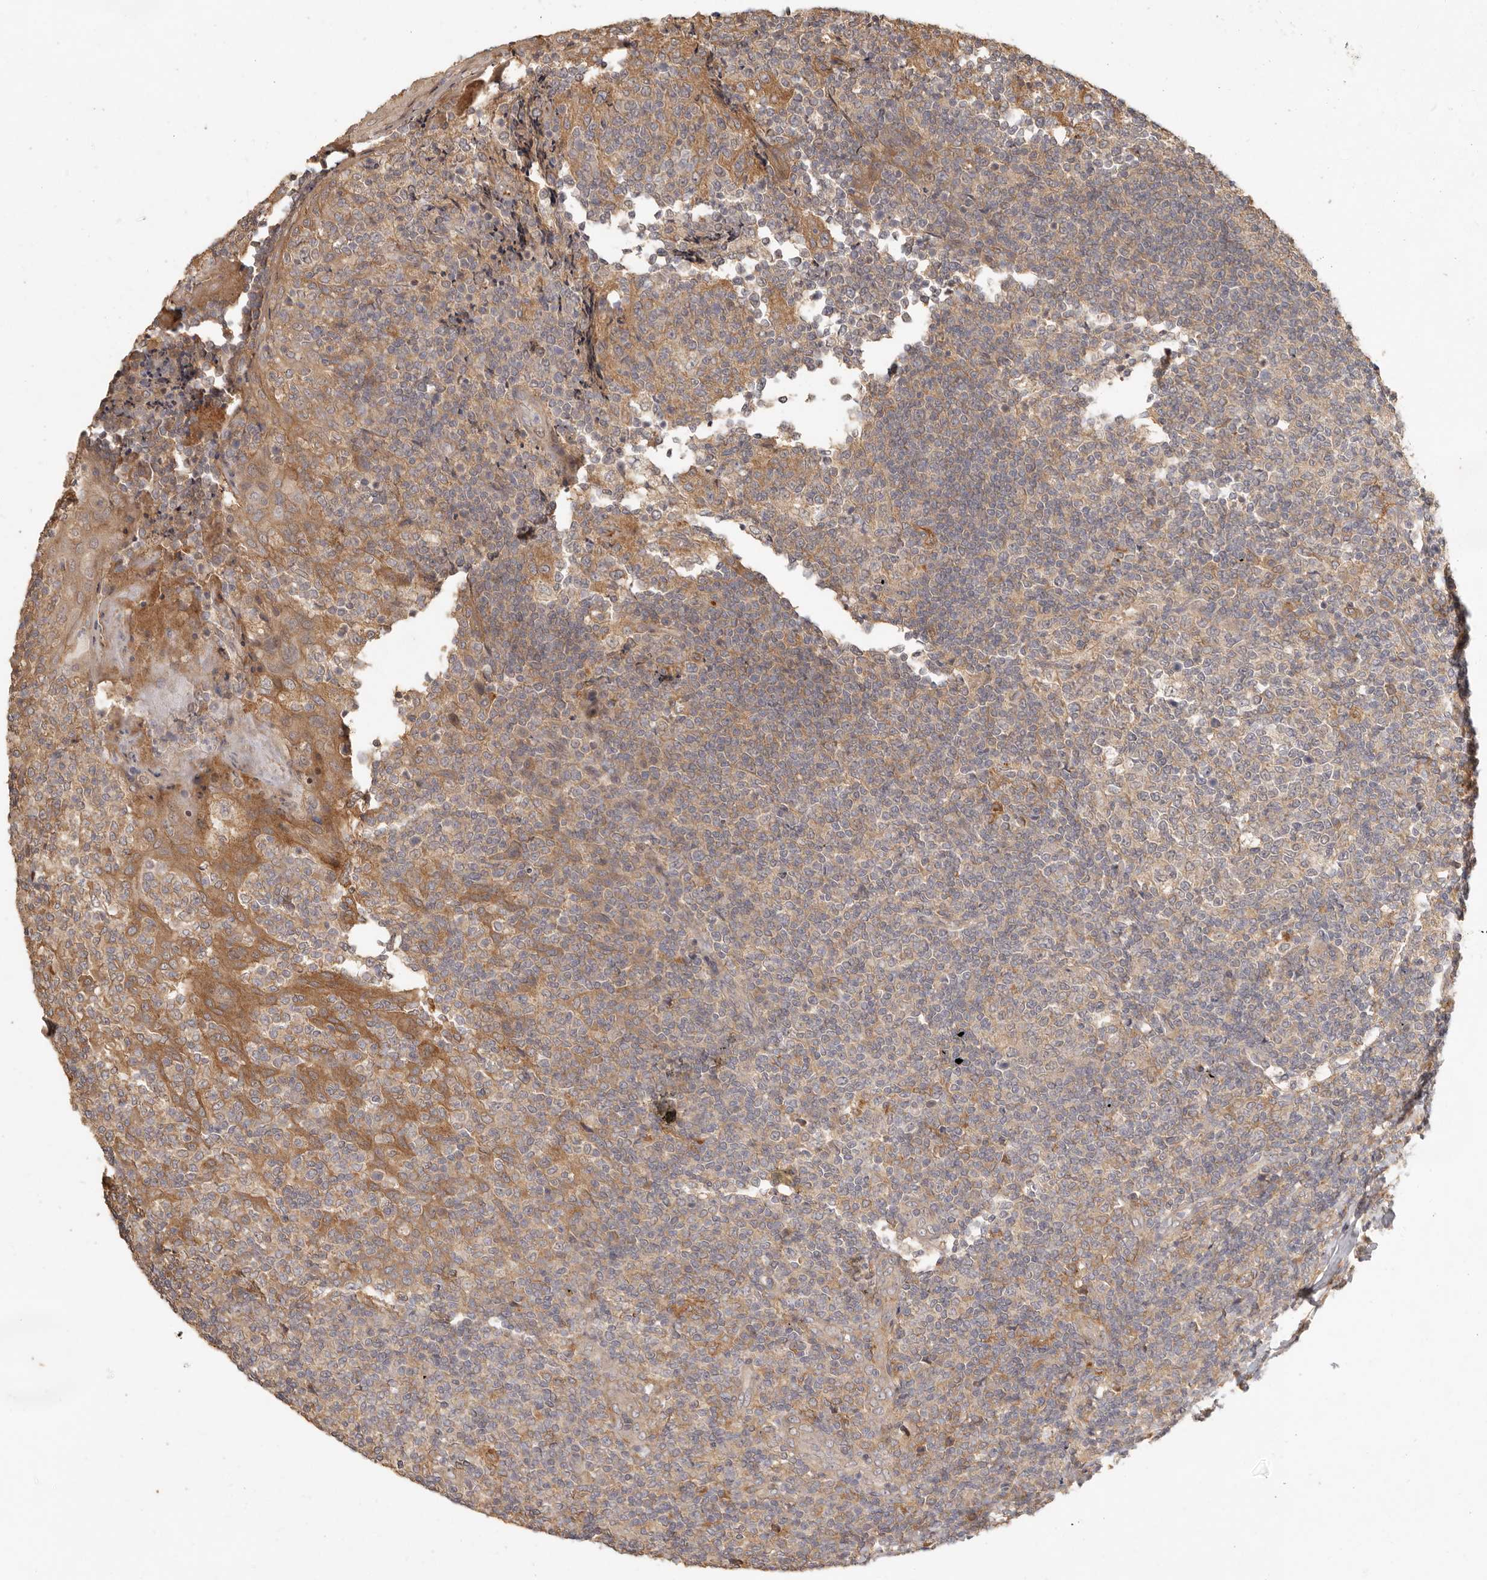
{"staining": {"intensity": "moderate", "quantity": ">75%", "location": "cytoplasmic/membranous"}, "tissue": "tonsil", "cell_type": "Germinal center cells", "image_type": "normal", "snomed": [{"axis": "morphology", "description": "Normal tissue, NOS"}, {"axis": "topography", "description": "Tonsil"}], "caption": "Immunohistochemistry of benign tonsil shows medium levels of moderate cytoplasmic/membranous positivity in about >75% of germinal center cells.", "gene": "VIPR1", "patient": {"sex": "female", "age": 19}}